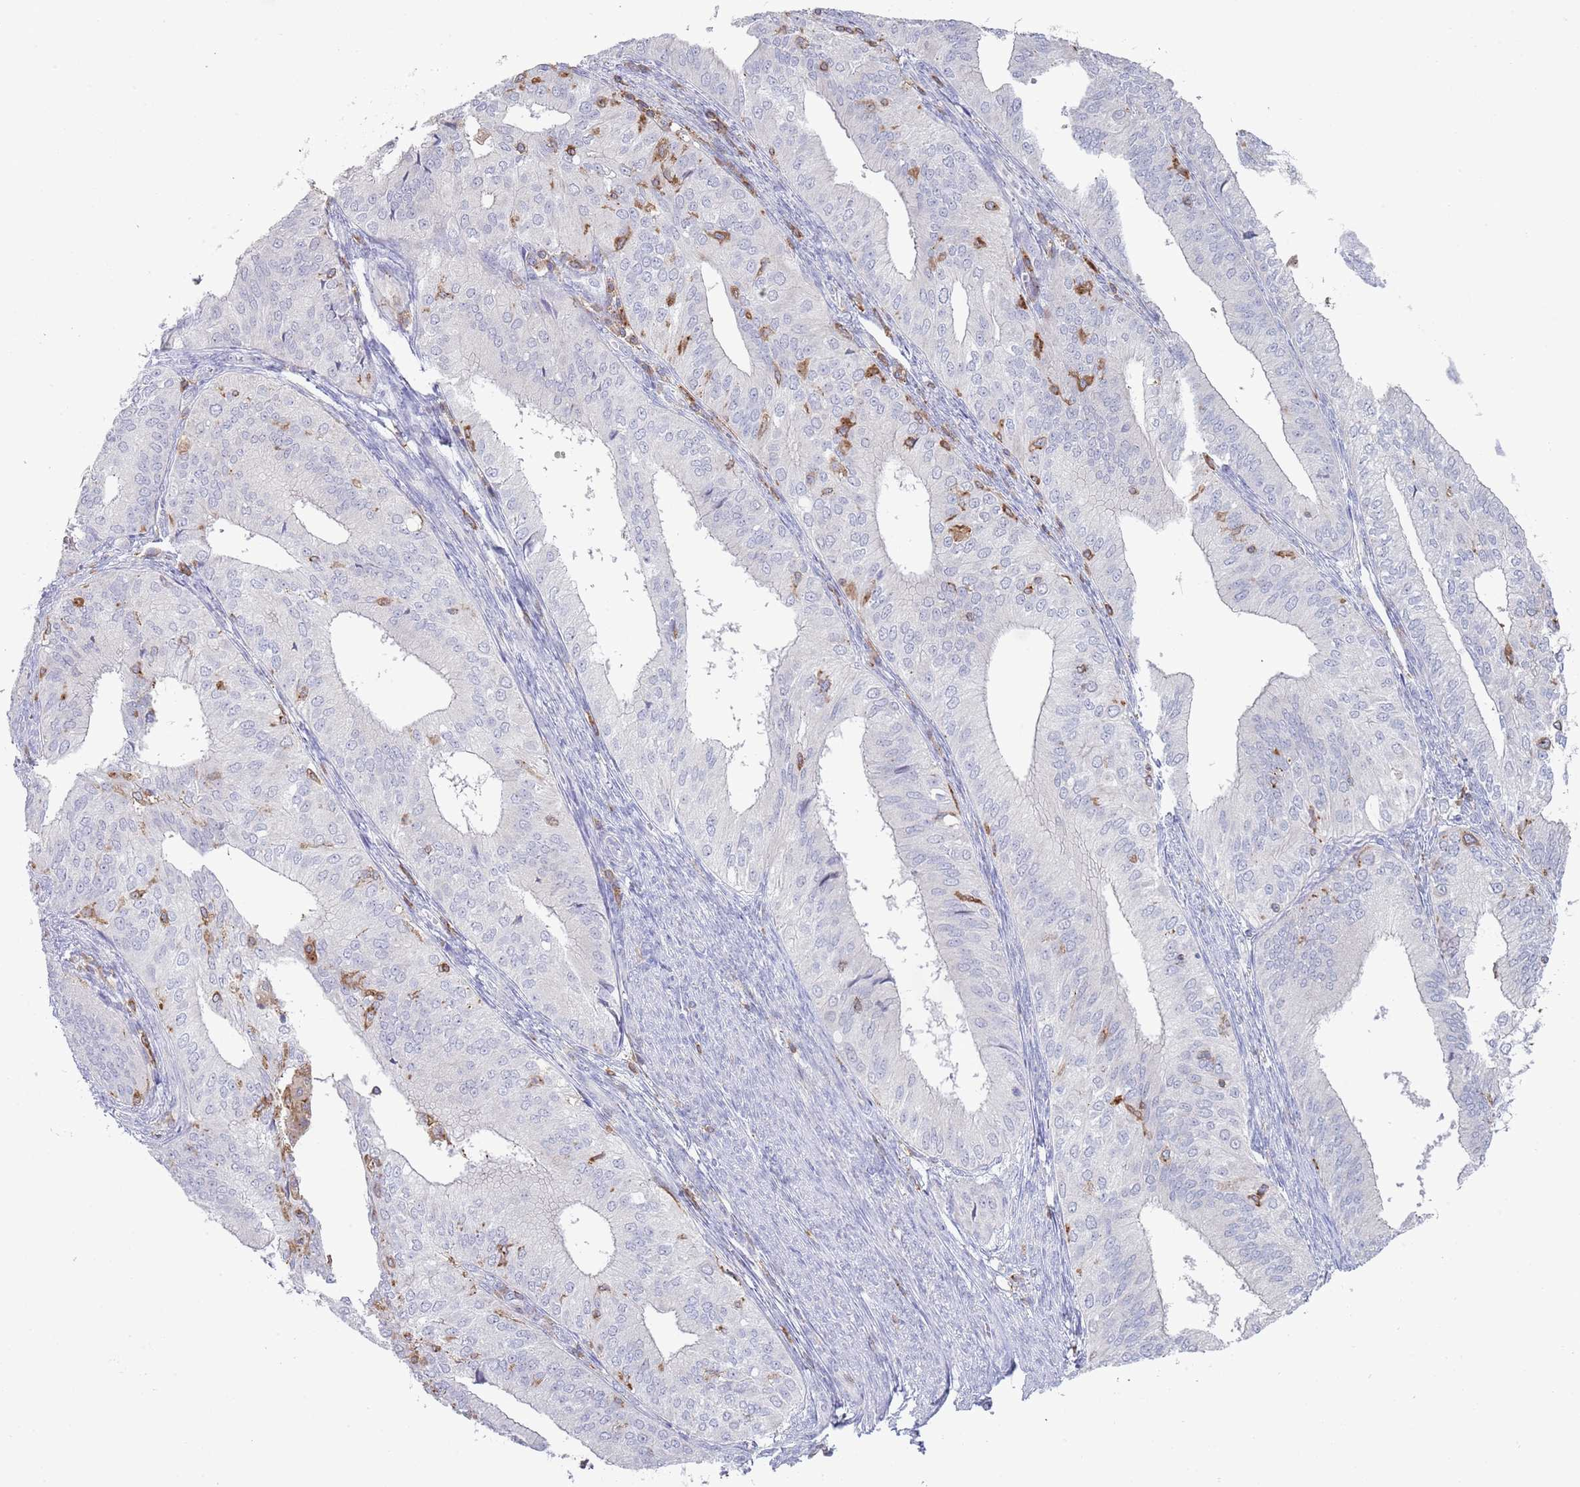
{"staining": {"intensity": "negative", "quantity": "none", "location": "none"}, "tissue": "endometrial cancer", "cell_type": "Tumor cells", "image_type": "cancer", "snomed": [{"axis": "morphology", "description": "Adenocarcinoma, NOS"}, {"axis": "topography", "description": "Endometrium"}], "caption": "Adenocarcinoma (endometrial) stained for a protein using immunohistochemistry reveals no positivity tumor cells.", "gene": "LPXN", "patient": {"sex": "female", "age": 50}}